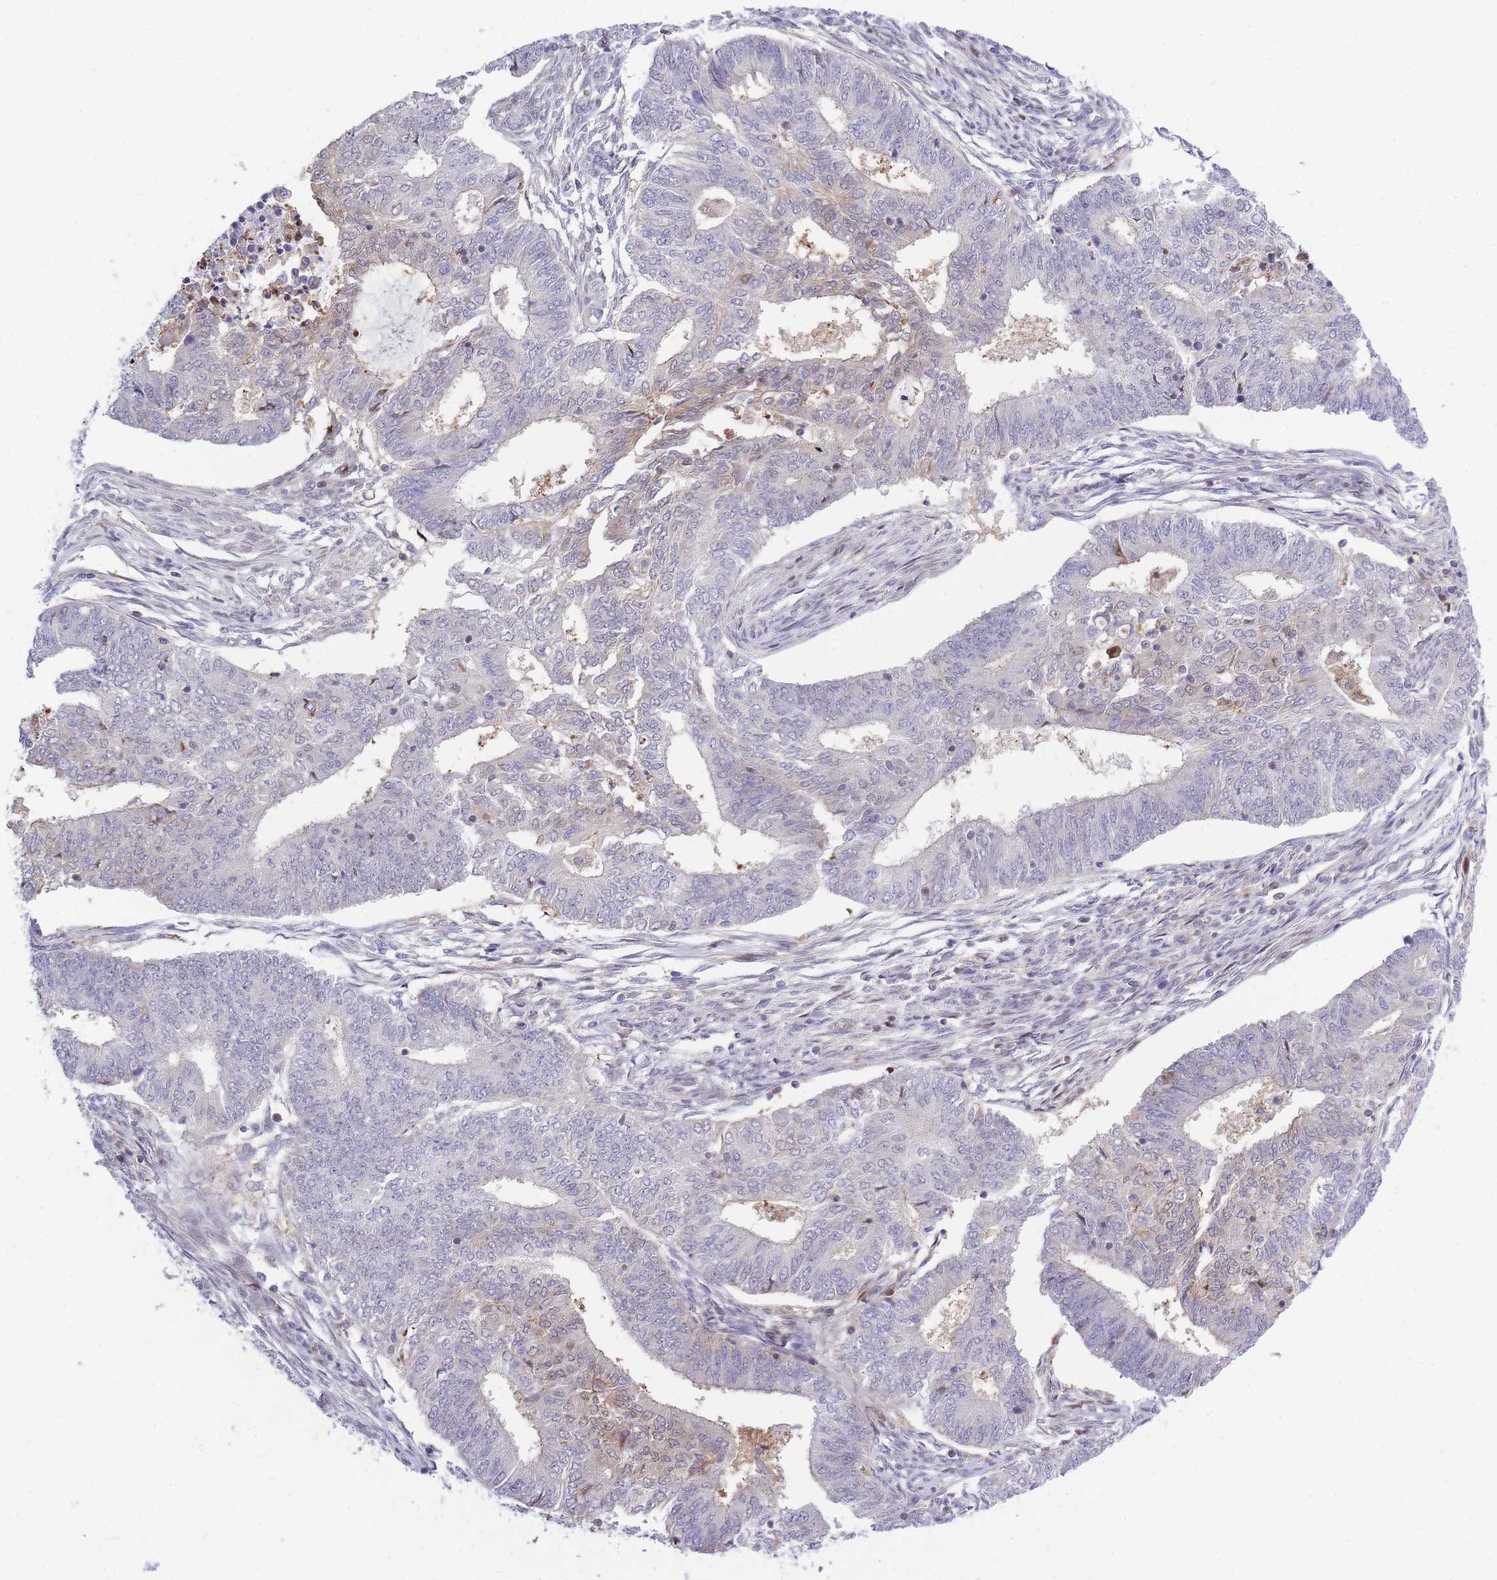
{"staining": {"intensity": "moderate", "quantity": "<25%", "location": "nuclear"}, "tissue": "endometrial cancer", "cell_type": "Tumor cells", "image_type": "cancer", "snomed": [{"axis": "morphology", "description": "Adenocarcinoma, NOS"}, {"axis": "topography", "description": "Endometrium"}], "caption": "Immunohistochemistry histopathology image of human adenocarcinoma (endometrial) stained for a protein (brown), which exhibits low levels of moderate nuclear staining in about <25% of tumor cells.", "gene": "CRACD", "patient": {"sex": "female", "age": 62}}